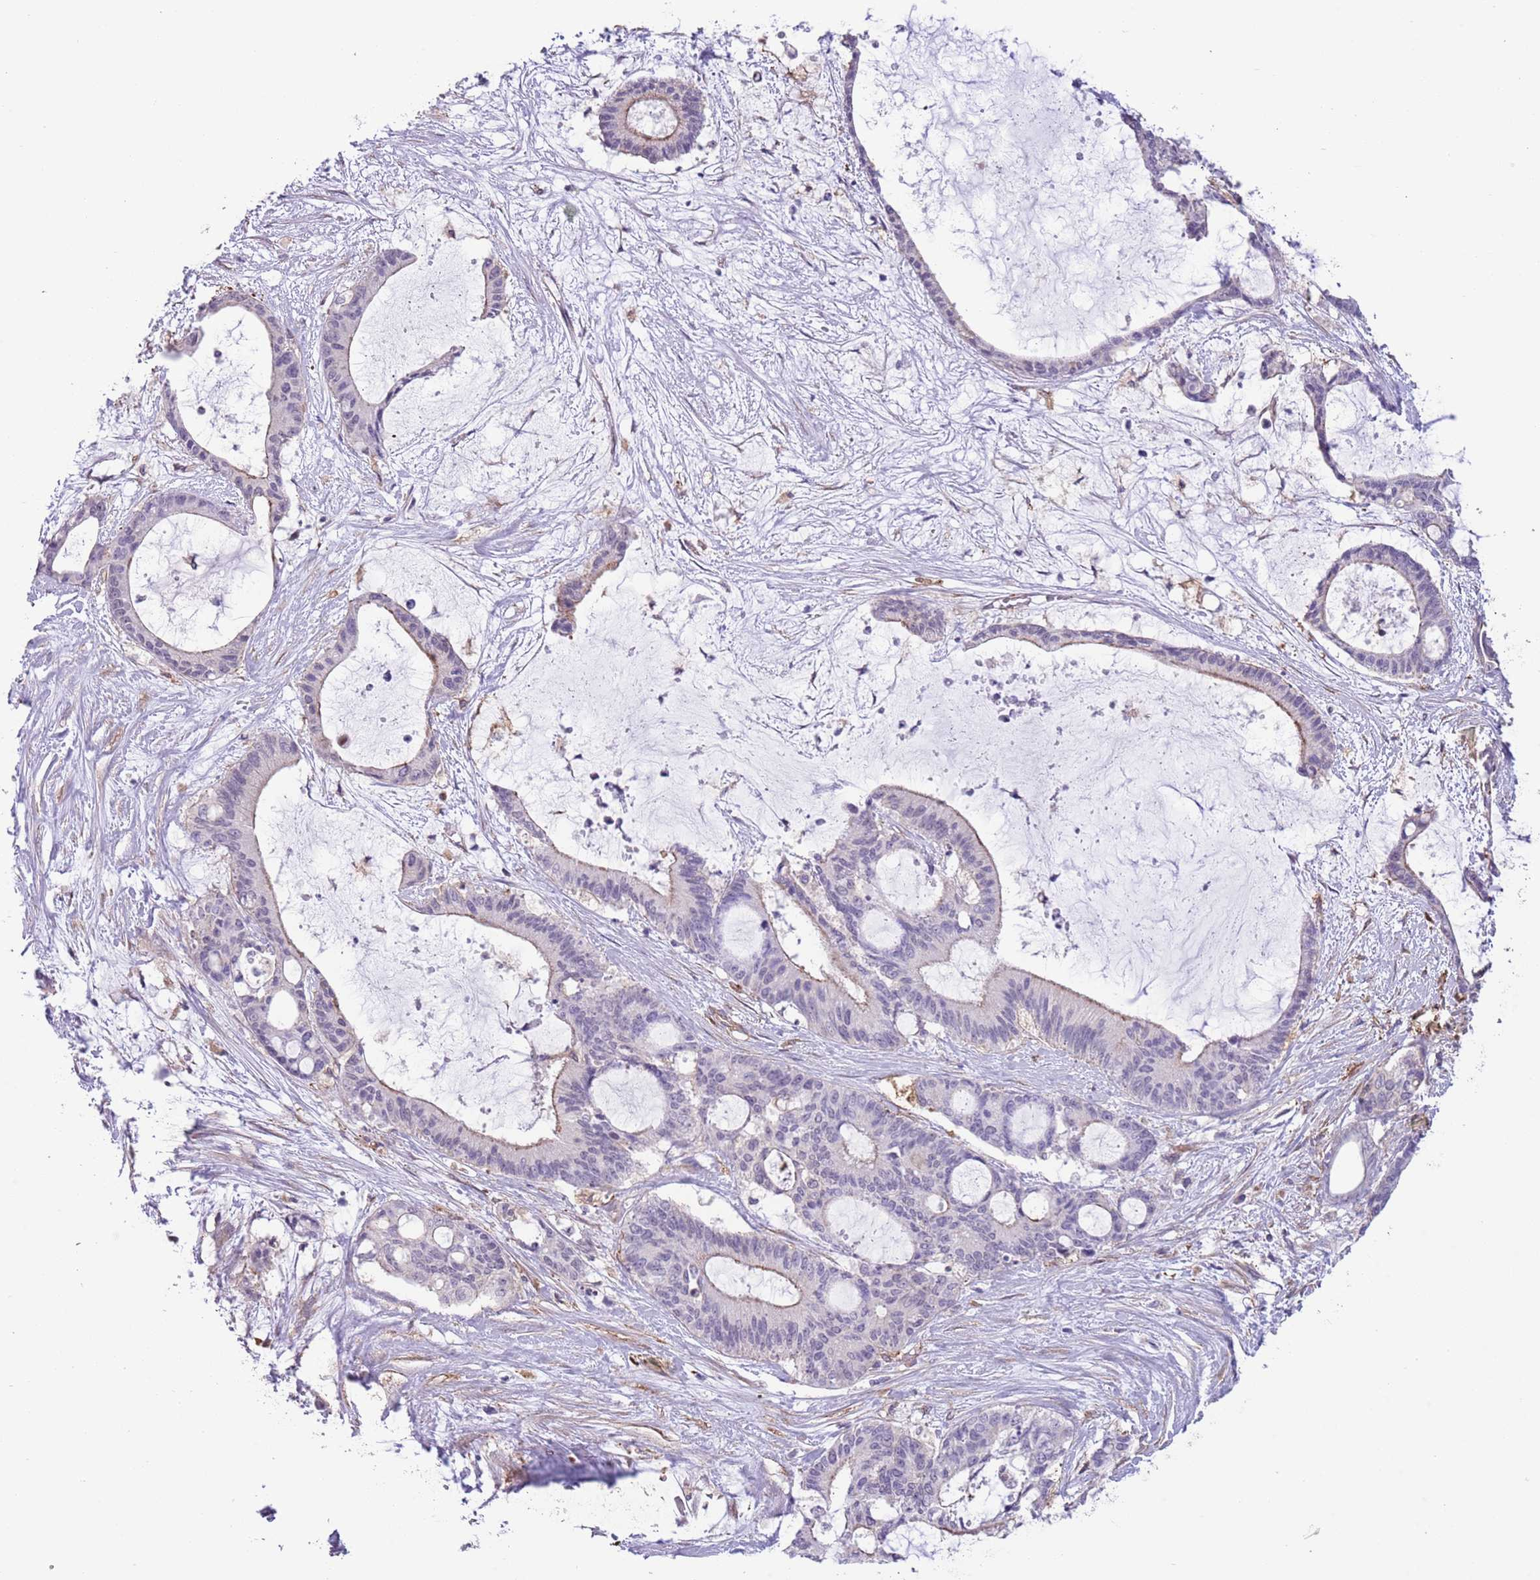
{"staining": {"intensity": "weak", "quantity": "<25%", "location": "cytoplasmic/membranous"}, "tissue": "liver cancer", "cell_type": "Tumor cells", "image_type": "cancer", "snomed": [{"axis": "morphology", "description": "Normal tissue, NOS"}, {"axis": "morphology", "description": "Cholangiocarcinoma"}, {"axis": "topography", "description": "Liver"}, {"axis": "topography", "description": "Peripheral nerve tissue"}], "caption": "IHC photomicrograph of human liver cholangiocarcinoma stained for a protein (brown), which demonstrates no positivity in tumor cells. (DAB (3,3'-diaminobenzidine) IHC visualized using brightfield microscopy, high magnification).", "gene": "CREBZF", "patient": {"sex": "female", "age": 73}}